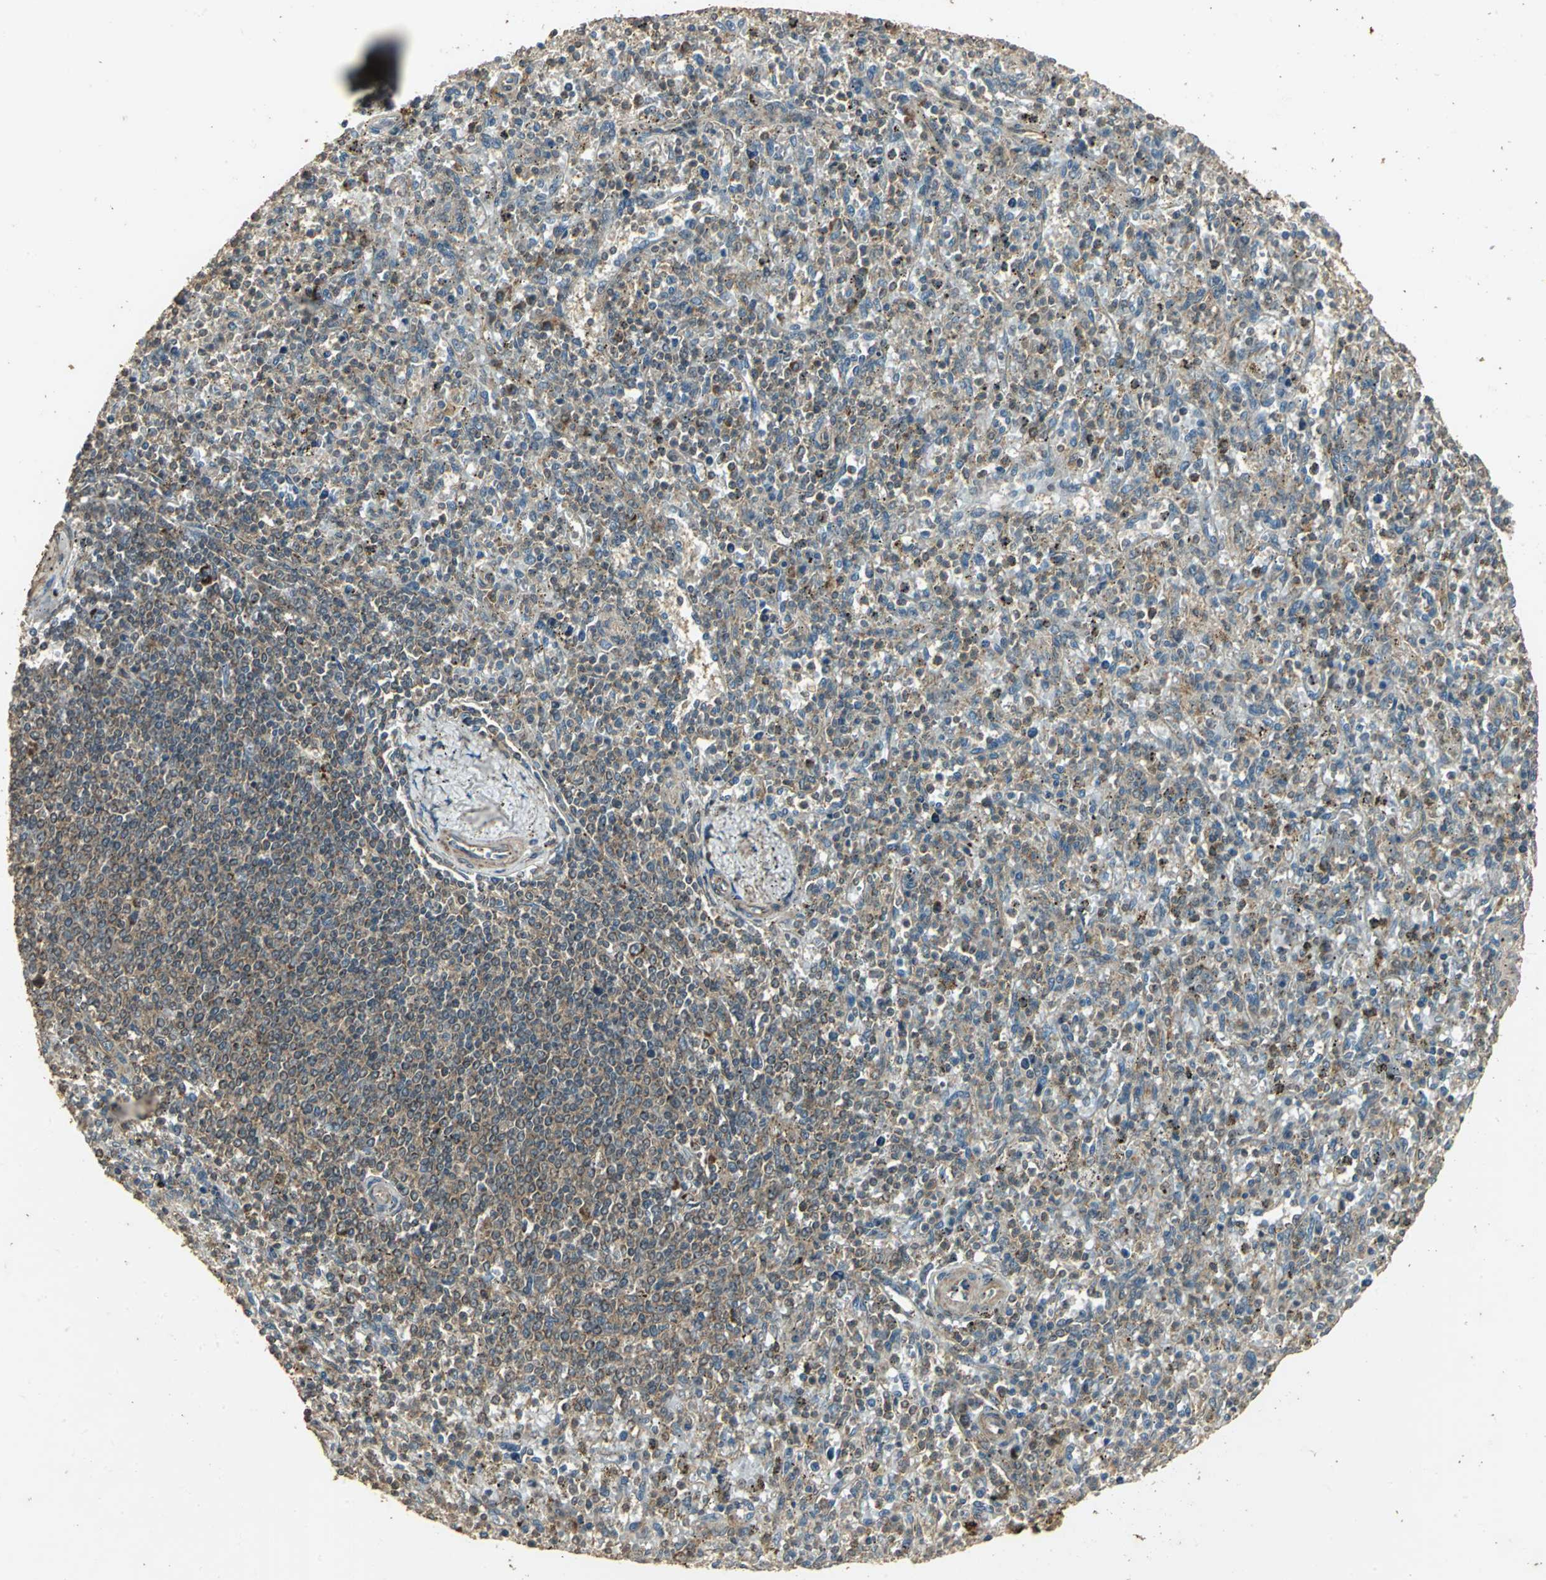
{"staining": {"intensity": "weak", "quantity": "25%-75%", "location": "cytoplasmic/membranous"}, "tissue": "spleen", "cell_type": "Cells in red pulp", "image_type": "normal", "snomed": [{"axis": "morphology", "description": "Normal tissue, NOS"}, {"axis": "topography", "description": "Spleen"}], "caption": "Immunohistochemical staining of normal spleen shows 25%-75% levels of weak cytoplasmic/membranous protein positivity in about 25%-75% of cells in red pulp. The staining was performed using DAB, with brown indicating positive protein expression. Nuclei are stained blue with hematoxylin.", "gene": "KANK1", "patient": {"sex": "male", "age": 72}}